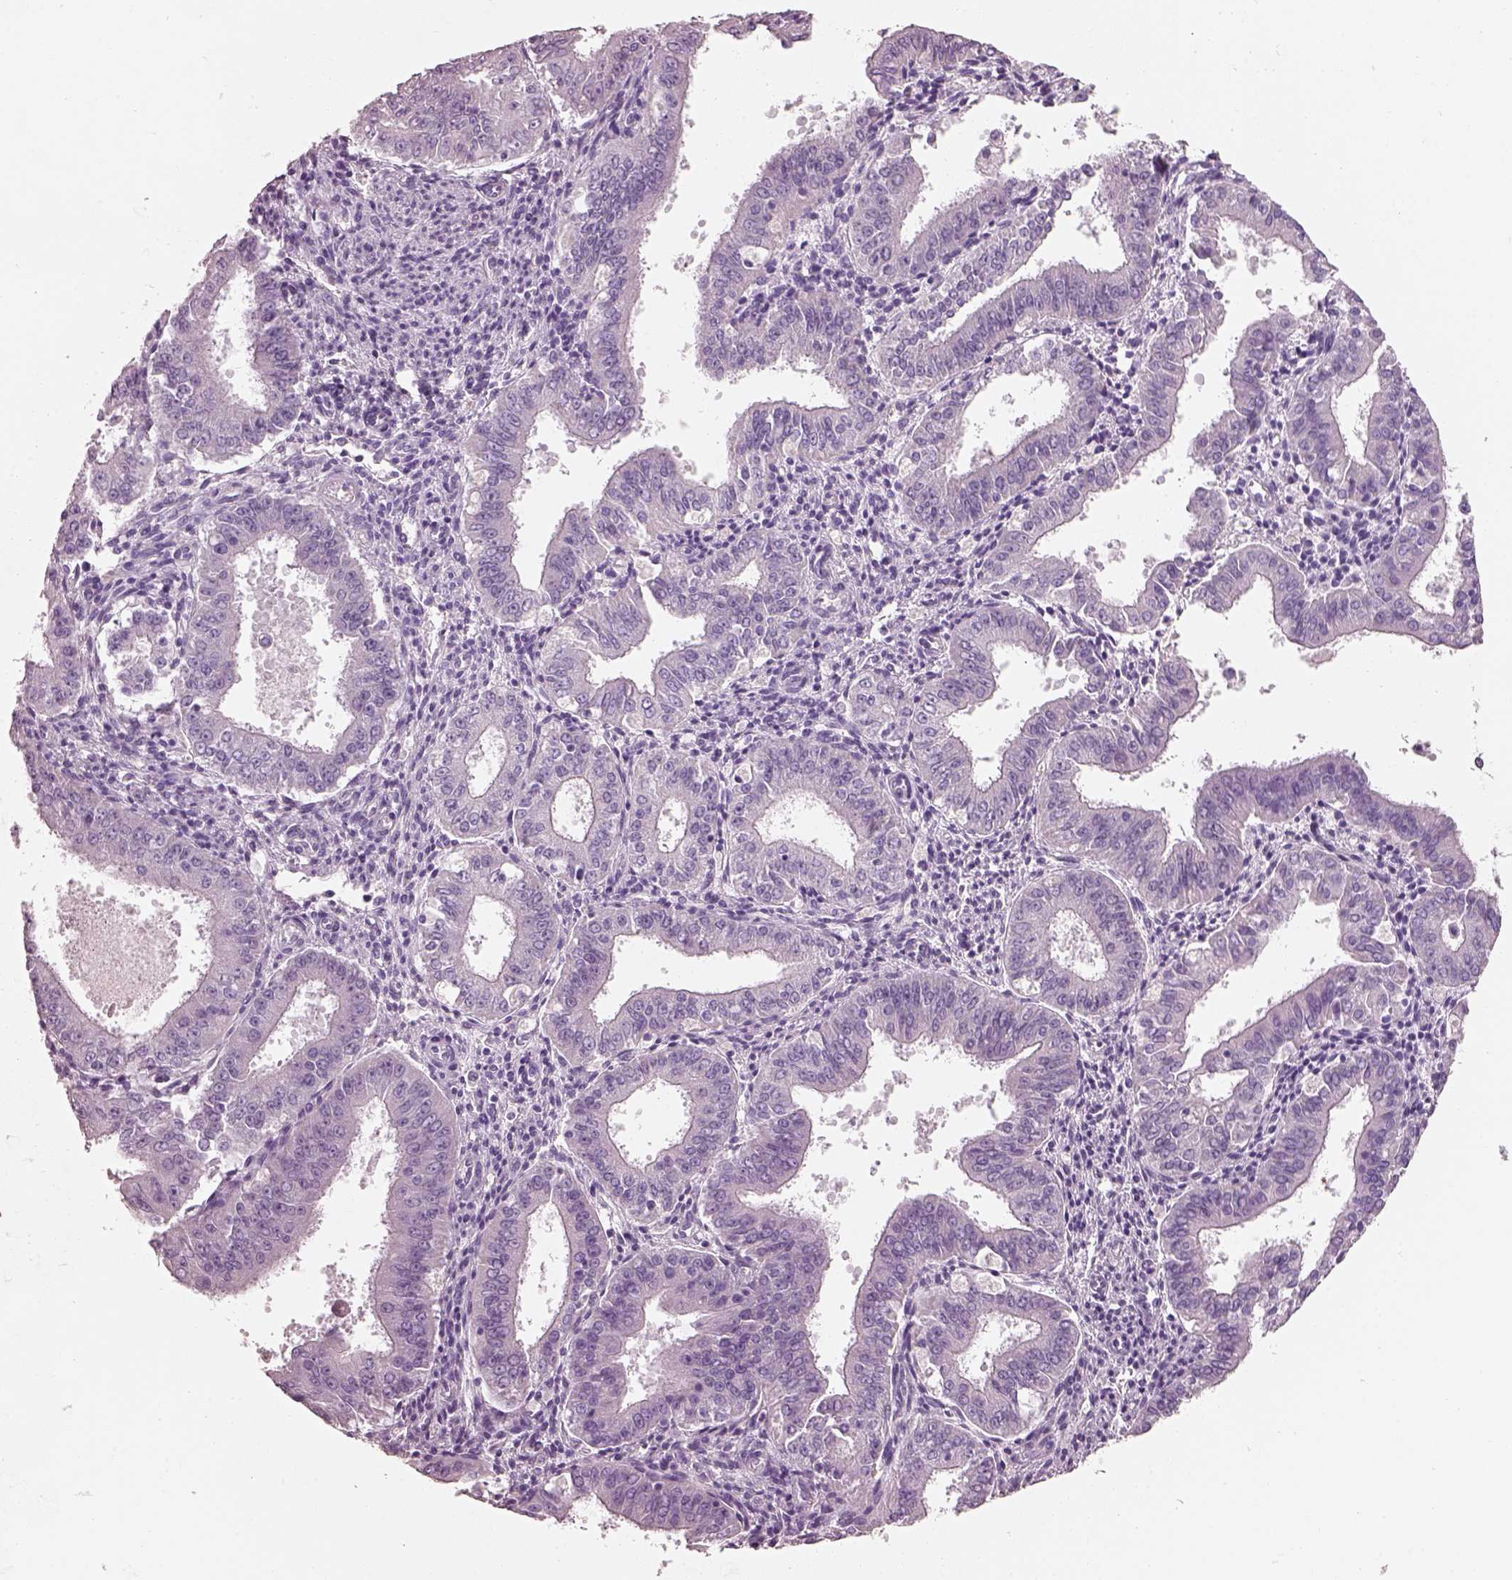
{"staining": {"intensity": "negative", "quantity": "none", "location": "none"}, "tissue": "ovarian cancer", "cell_type": "Tumor cells", "image_type": "cancer", "snomed": [{"axis": "morphology", "description": "Carcinoma, endometroid"}, {"axis": "topography", "description": "Ovary"}], "caption": "DAB immunohistochemical staining of ovarian cancer (endometroid carcinoma) reveals no significant staining in tumor cells.", "gene": "PNOC", "patient": {"sex": "female", "age": 42}}